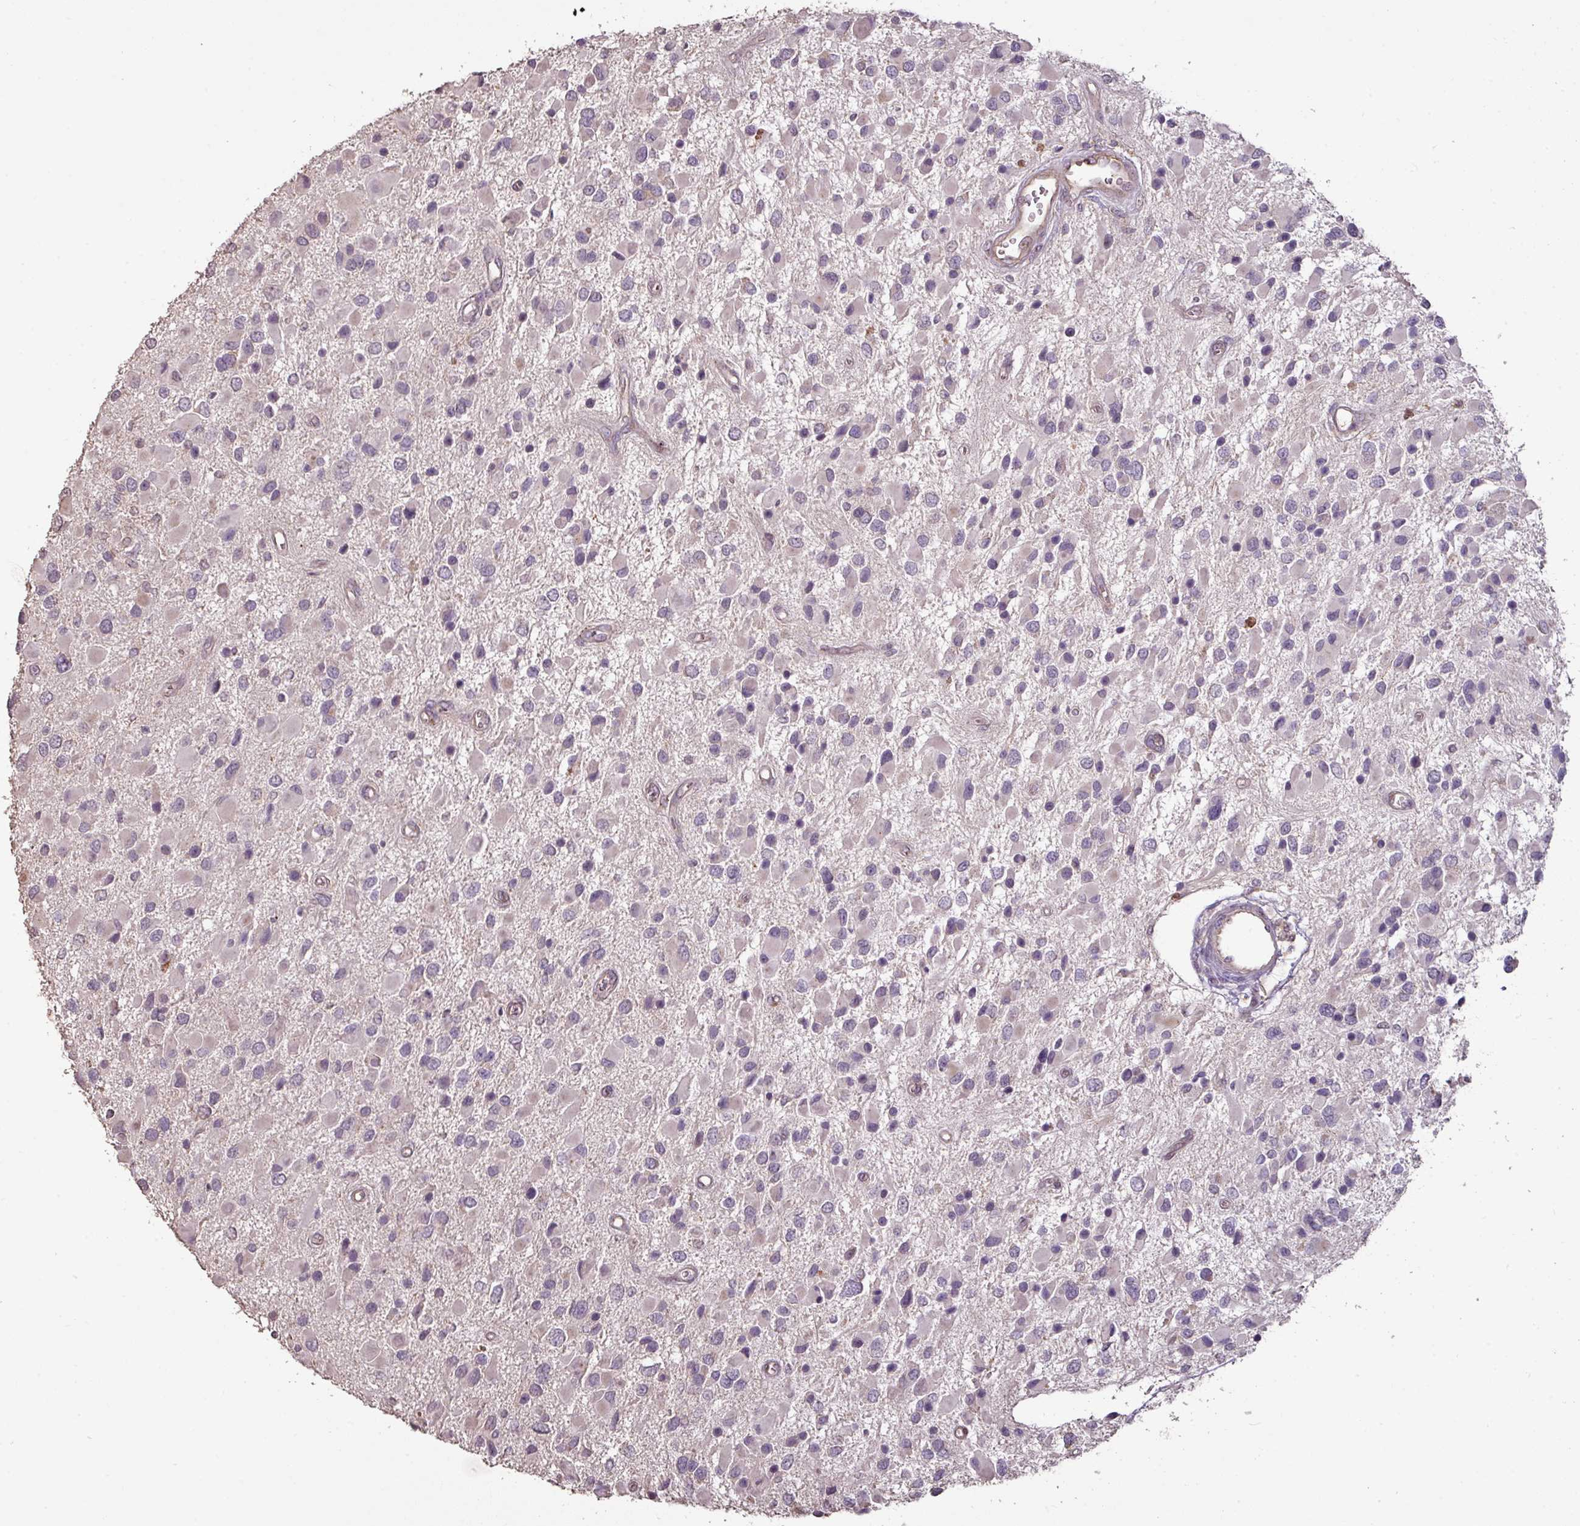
{"staining": {"intensity": "negative", "quantity": "none", "location": "none"}, "tissue": "glioma", "cell_type": "Tumor cells", "image_type": "cancer", "snomed": [{"axis": "morphology", "description": "Glioma, malignant, High grade"}, {"axis": "topography", "description": "Brain"}], "caption": "An IHC image of malignant high-grade glioma is shown. There is no staining in tumor cells of malignant high-grade glioma. (Brightfield microscopy of DAB IHC at high magnification).", "gene": "CXCR5", "patient": {"sex": "male", "age": 53}}